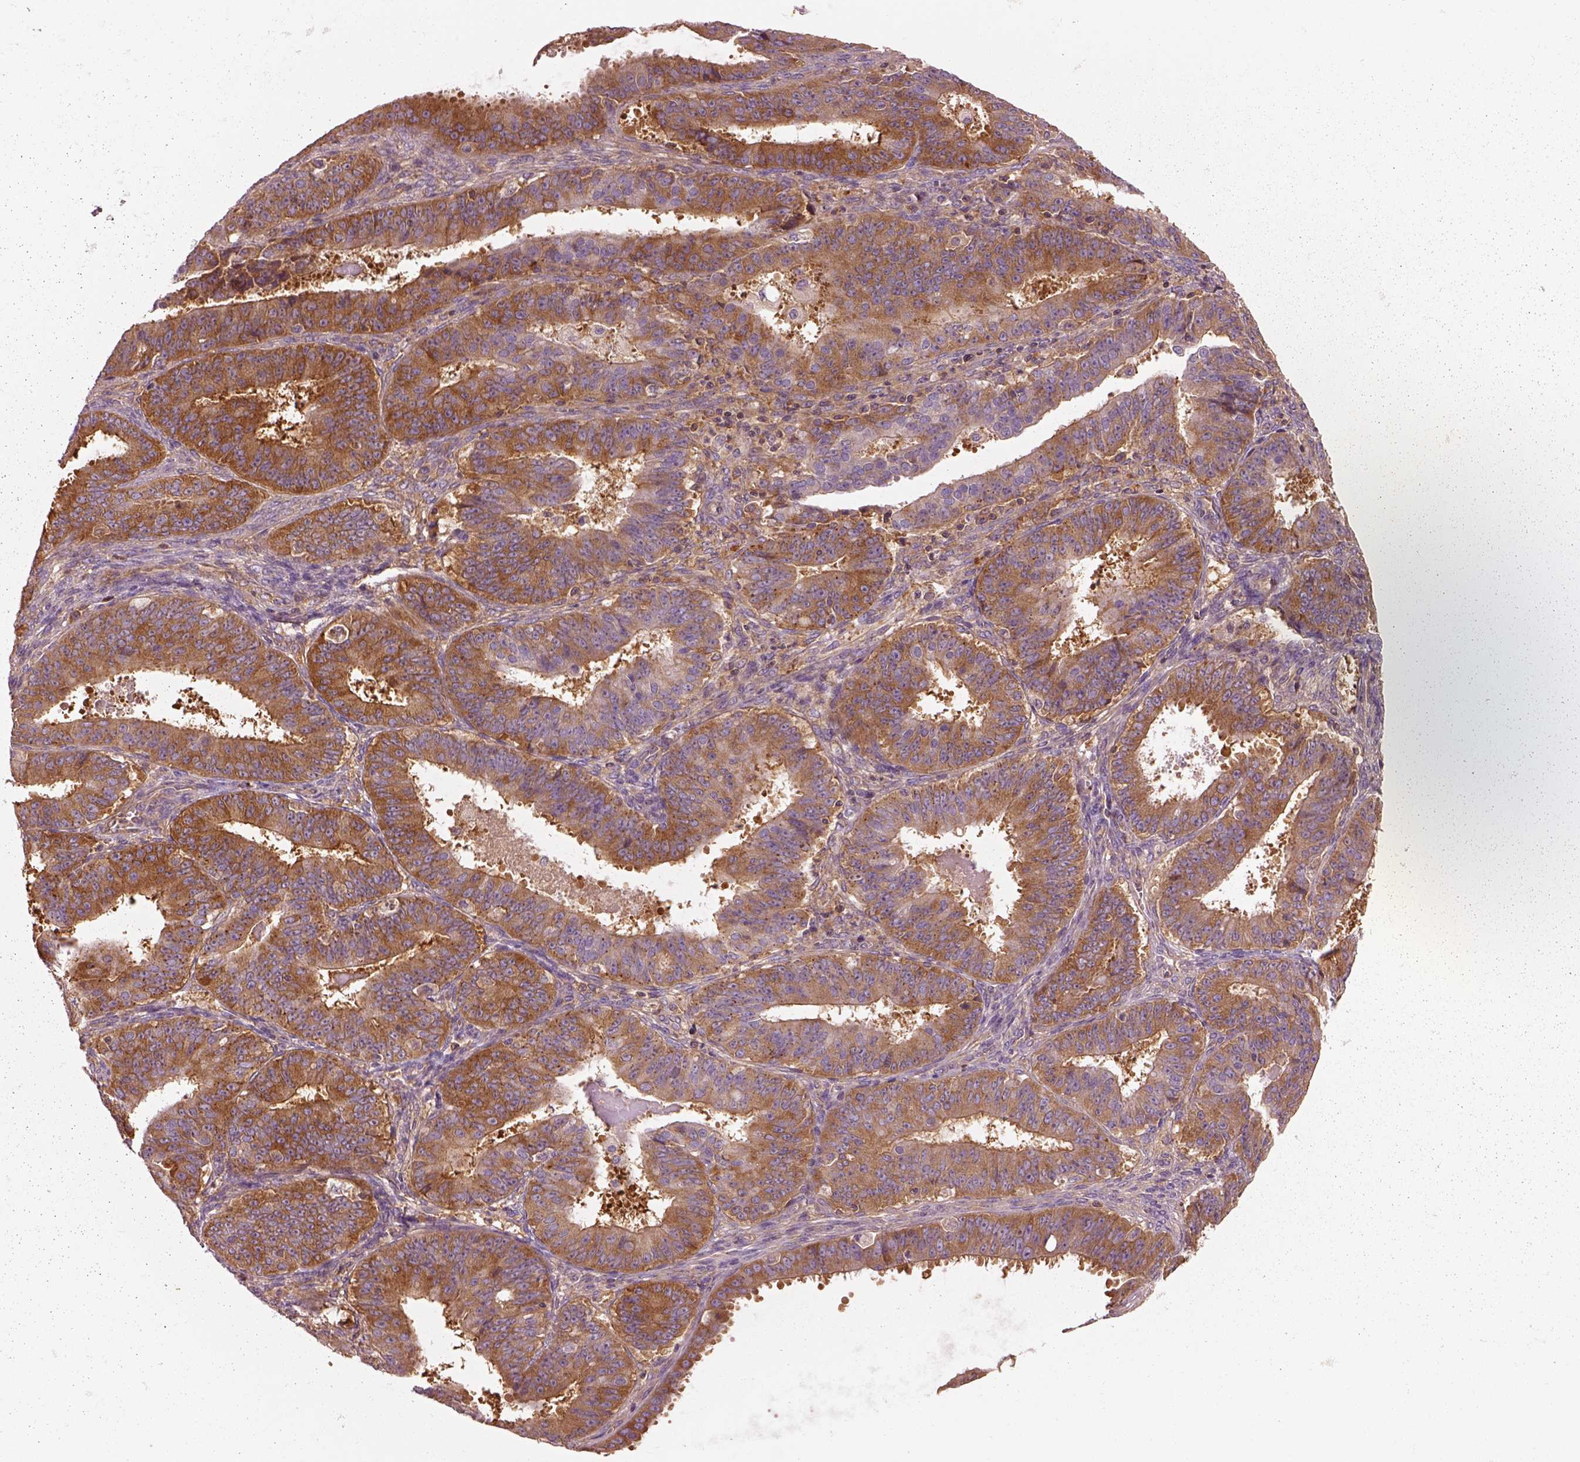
{"staining": {"intensity": "moderate", "quantity": ">75%", "location": "cytoplasmic/membranous"}, "tissue": "ovarian cancer", "cell_type": "Tumor cells", "image_type": "cancer", "snomed": [{"axis": "morphology", "description": "Carcinoma, endometroid"}, {"axis": "topography", "description": "Ovary"}], "caption": "Immunohistochemistry (DAB (3,3'-diaminobenzidine)) staining of endometroid carcinoma (ovarian) exhibits moderate cytoplasmic/membranous protein expression in about >75% of tumor cells. The staining was performed using DAB to visualize the protein expression in brown, while the nuclei were stained in blue with hematoxylin (Magnification: 20x).", "gene": "CAD", "patient": {"sex": "female", "age": 42}}